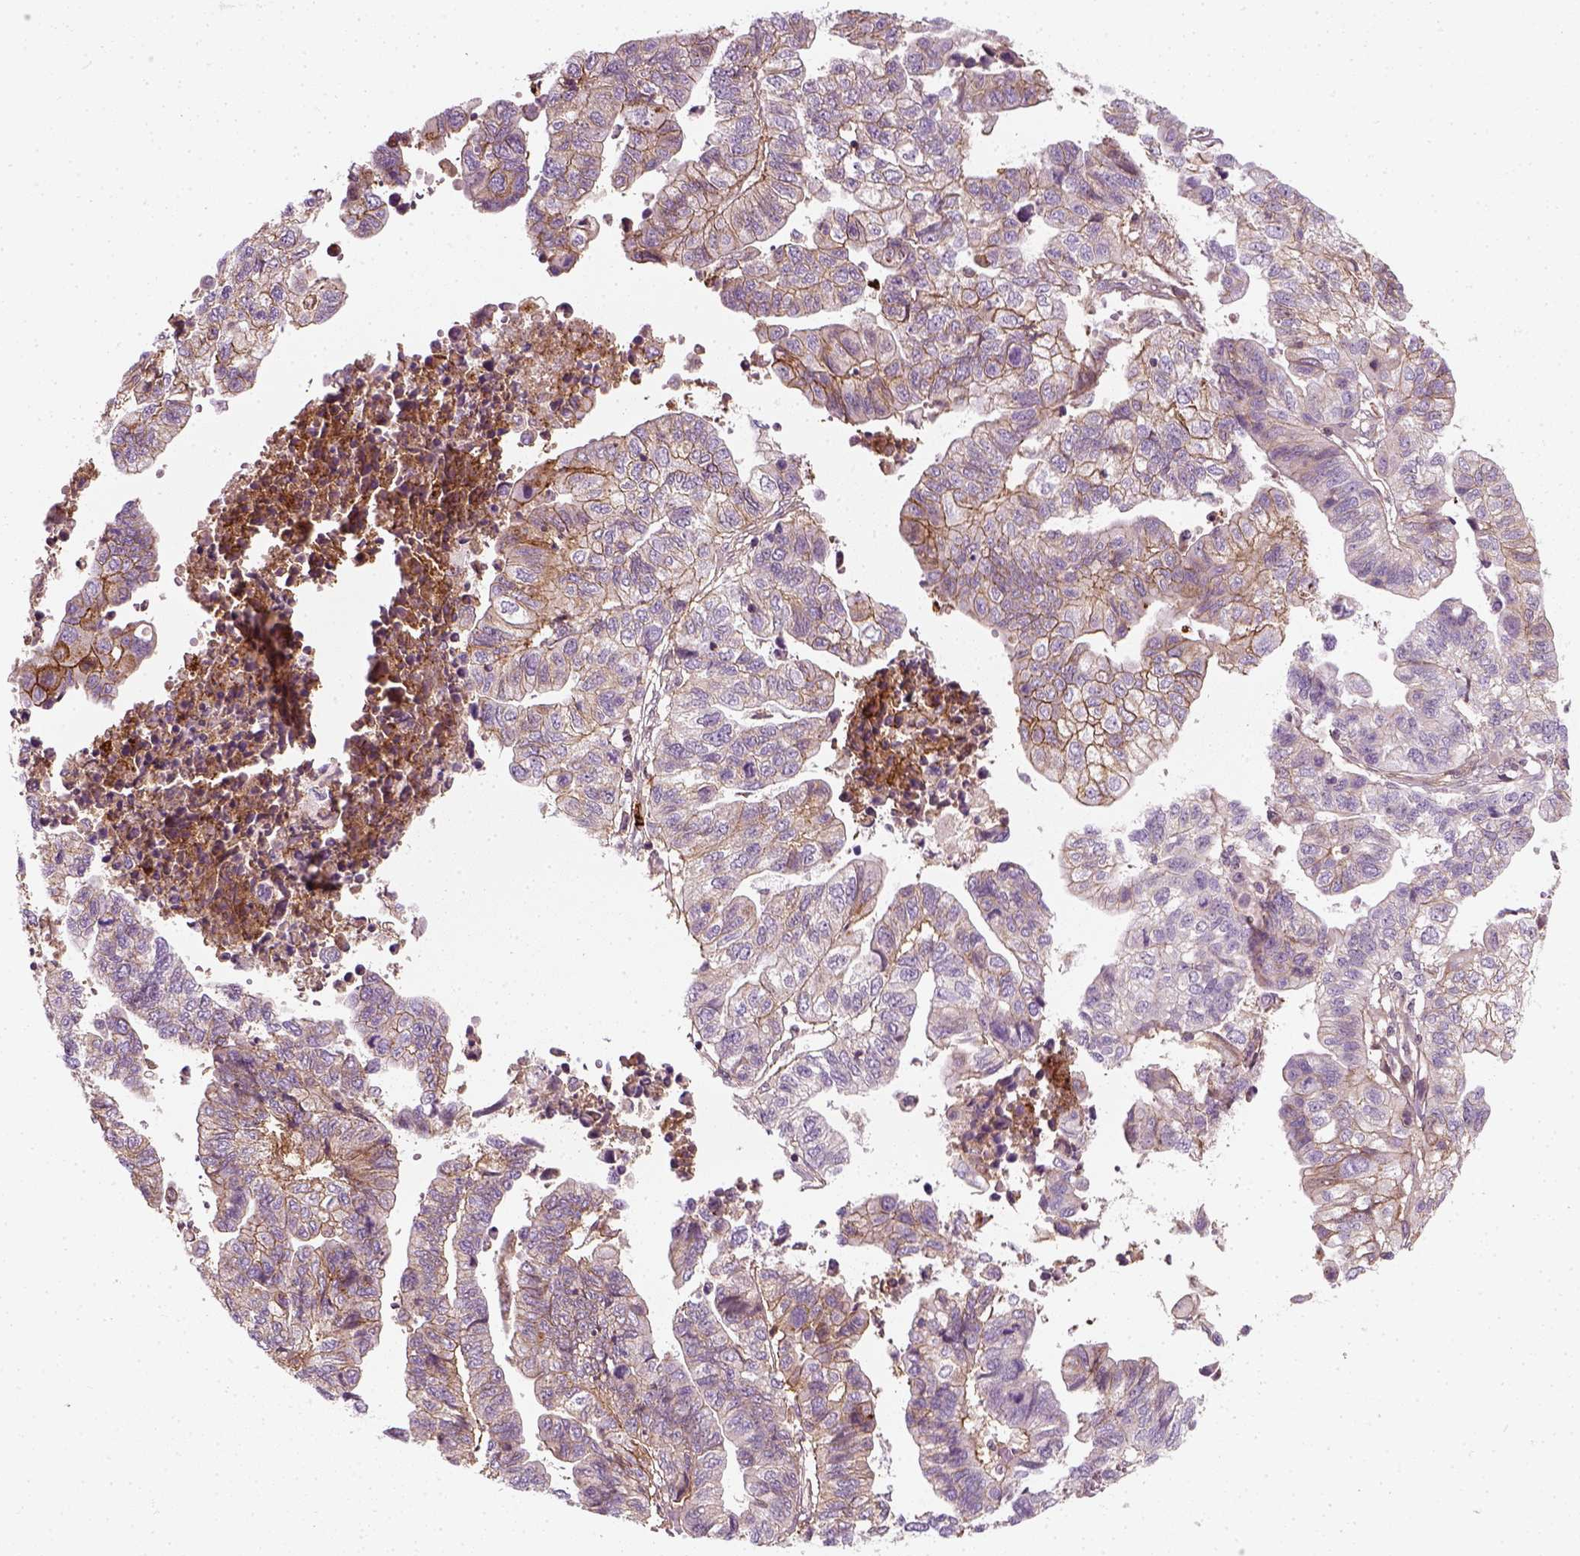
{"staining": {"intensity": "moderate", "quantity": "25%-75%", "location": "cytoplasmic/membranous"}, "tissue": "stomach cancer", "cell_type": "Tumor cells", "image_type": "cancer", "snomed": [{"axis": "morphology", "description": "Adenocarcinoma, NOS"}, {"axis": "topography", "description": "Stomach, upper"}], "caption": "Immunohistochemical staining of adenocarcinoma (stomach) shows medium levels of moderate cytoplasmic/membranous expression in approximately 25%-75% of tumor cells.", "gene": "NPTN", "patient": {"sex": "female", "age": 67}}